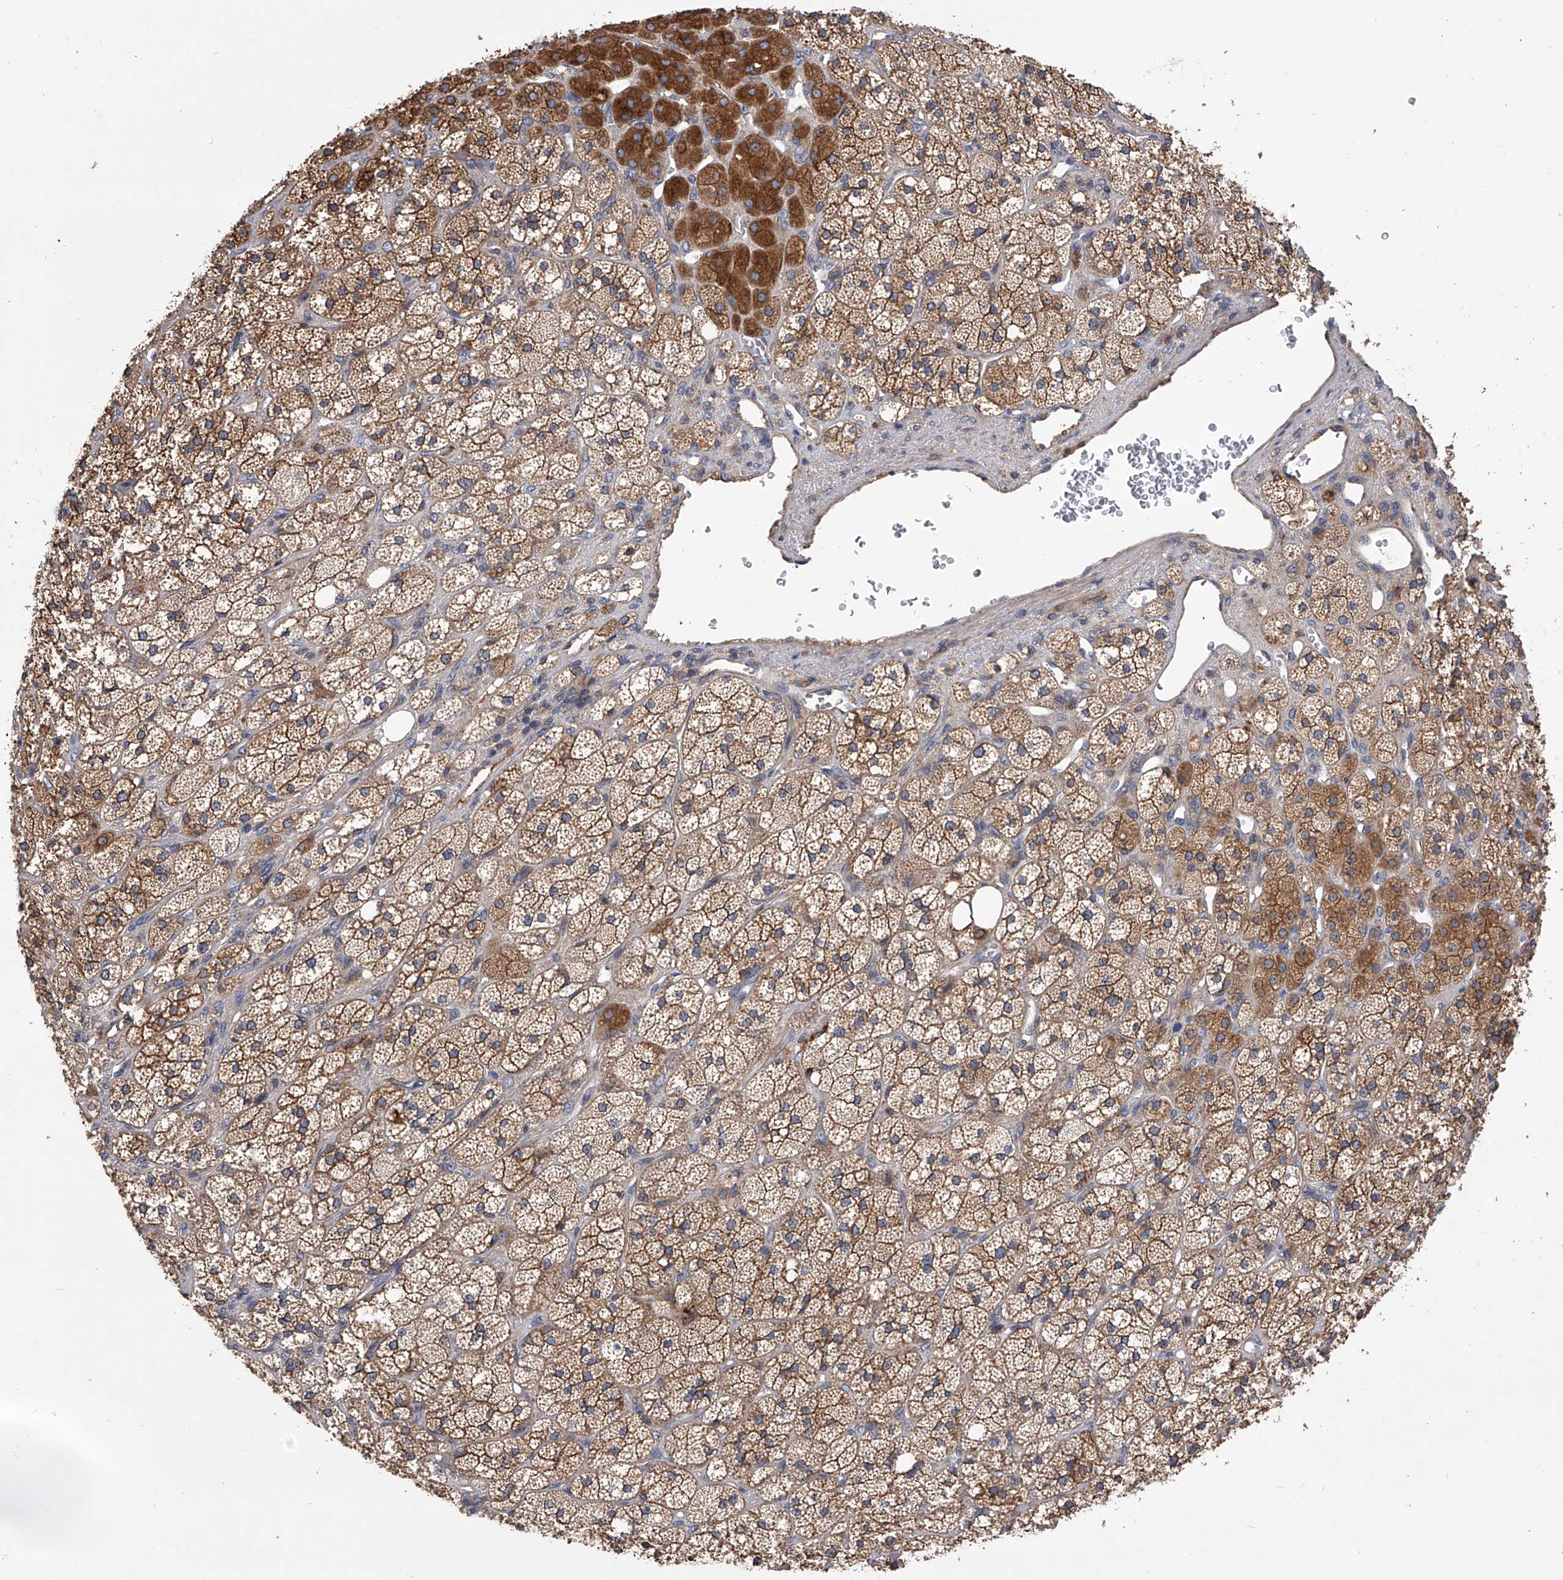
{"staining": {"intensity": "strong", "quantity": ">75%", "location": "cytoplasmic/membranous"}, "tissue": "adrenal gland", "cell_type": "Glandular cells", "image_type": "normal", "snomed": [{"axis": "morphology", "description": "Normal tissue, NOS"}, {"axis": "topography", "description": "Adrenal gland"}], "caption": "IHC (DAB) staining of benign human adrenal gland exhibits strong cytoplasmic/membranous protein staining in about >75% of glandular cells. (DAB (3,3'-diaminobenzidine) IHC with brightfield microscopy, high magnification).", "gene": "CUL7", "patient": {"sex": "male", "age": 61}}